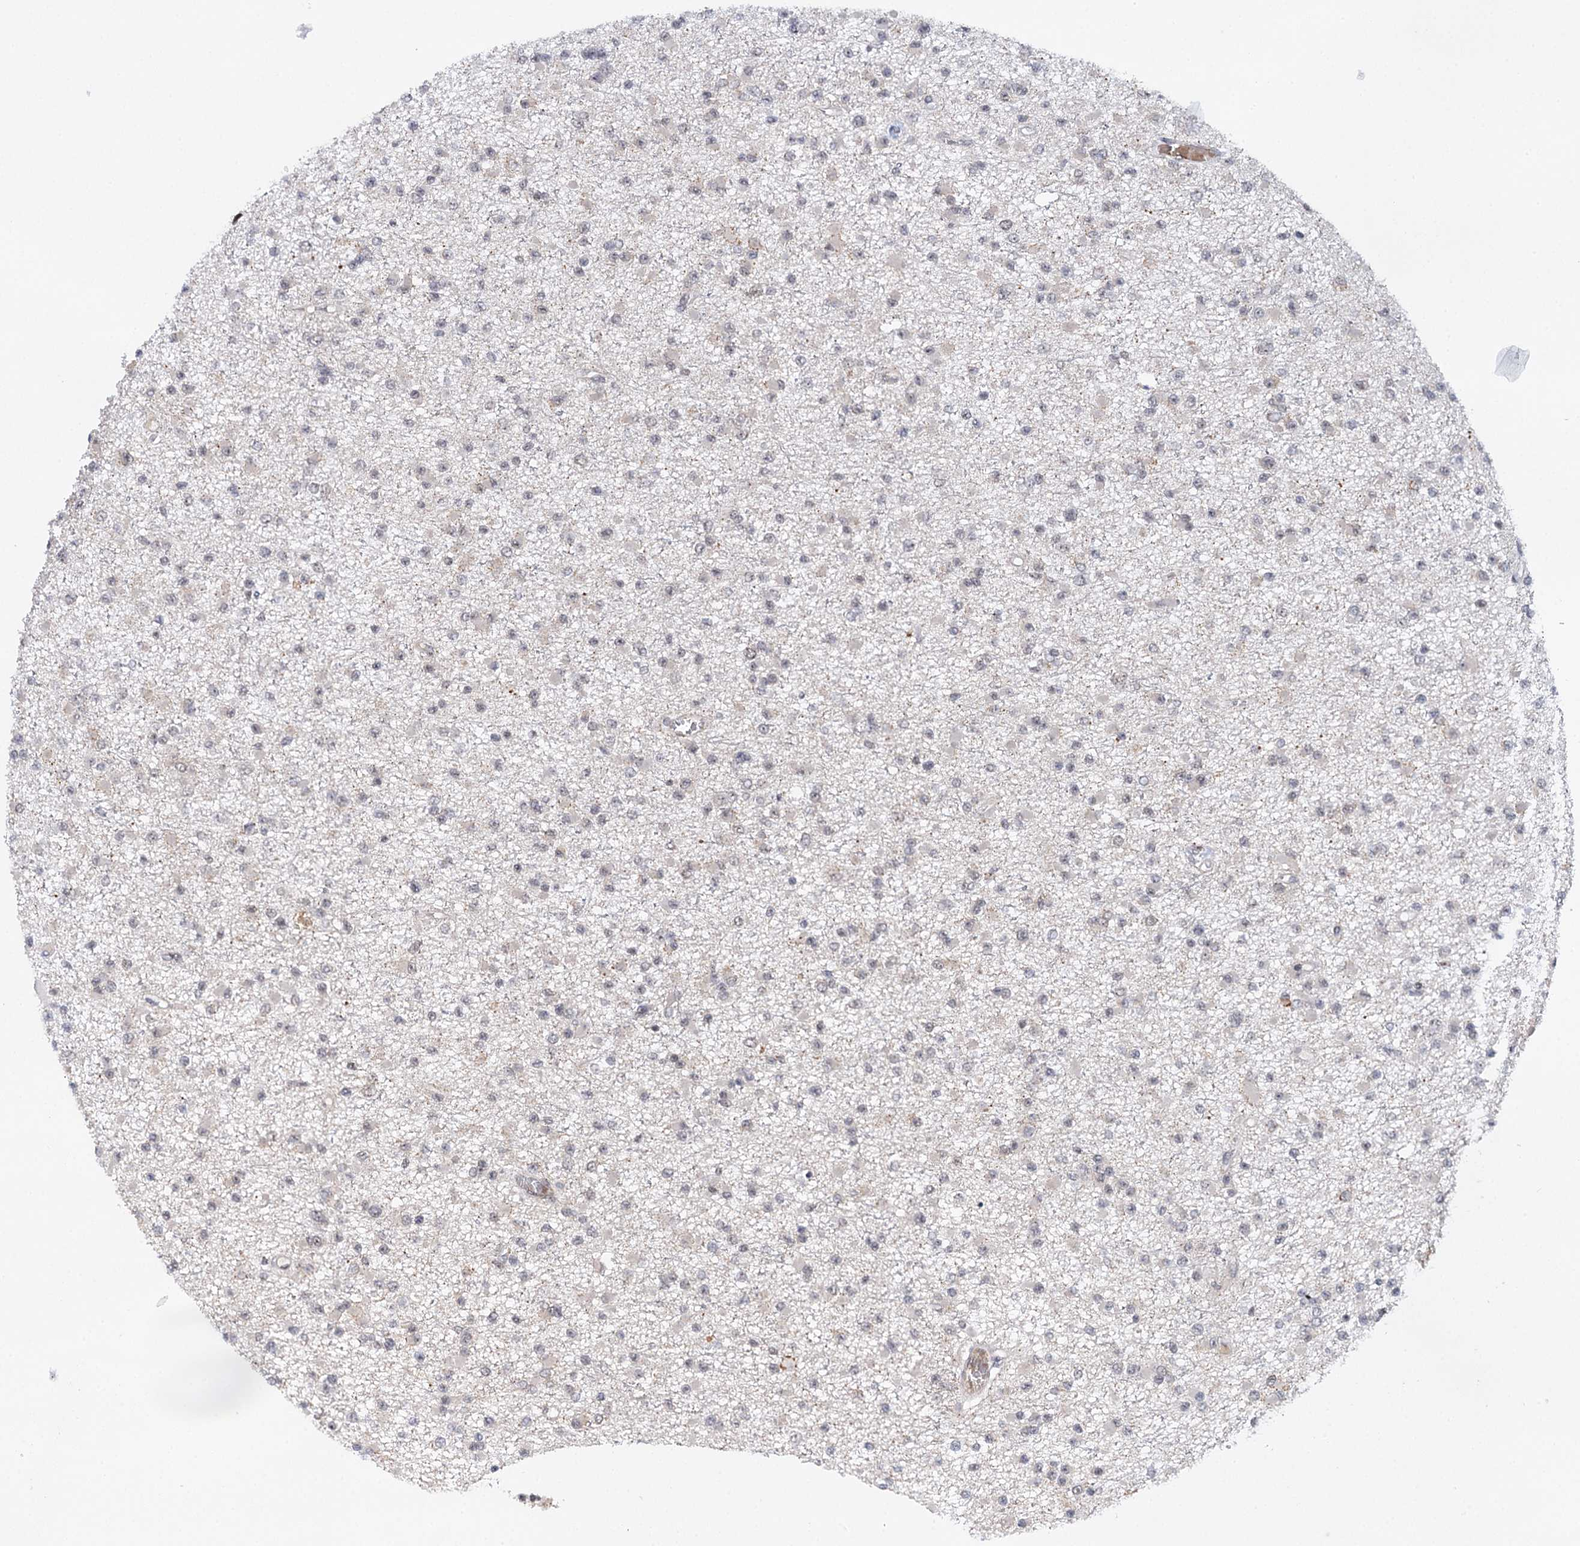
{"staining": {"intensity": "negative", "quantity": "none", "location": "none"}, "tissue": "glioma", "cell_type": "Tumor cells", "image_type": "cancer", "snomed": [{"axis": "morphology", "description": "Glioma, malignant, Low grade"}, {"axis": "topography", "description": "Brain"}], "caption": "Tumor cells show no significant positivity in malignant glioma (low-grade). (Brightfield microscopy of DAB immunohistochemistry at high magnification).", "gene": "BUD13", "patient": {"sex": "female", "age": 22}}